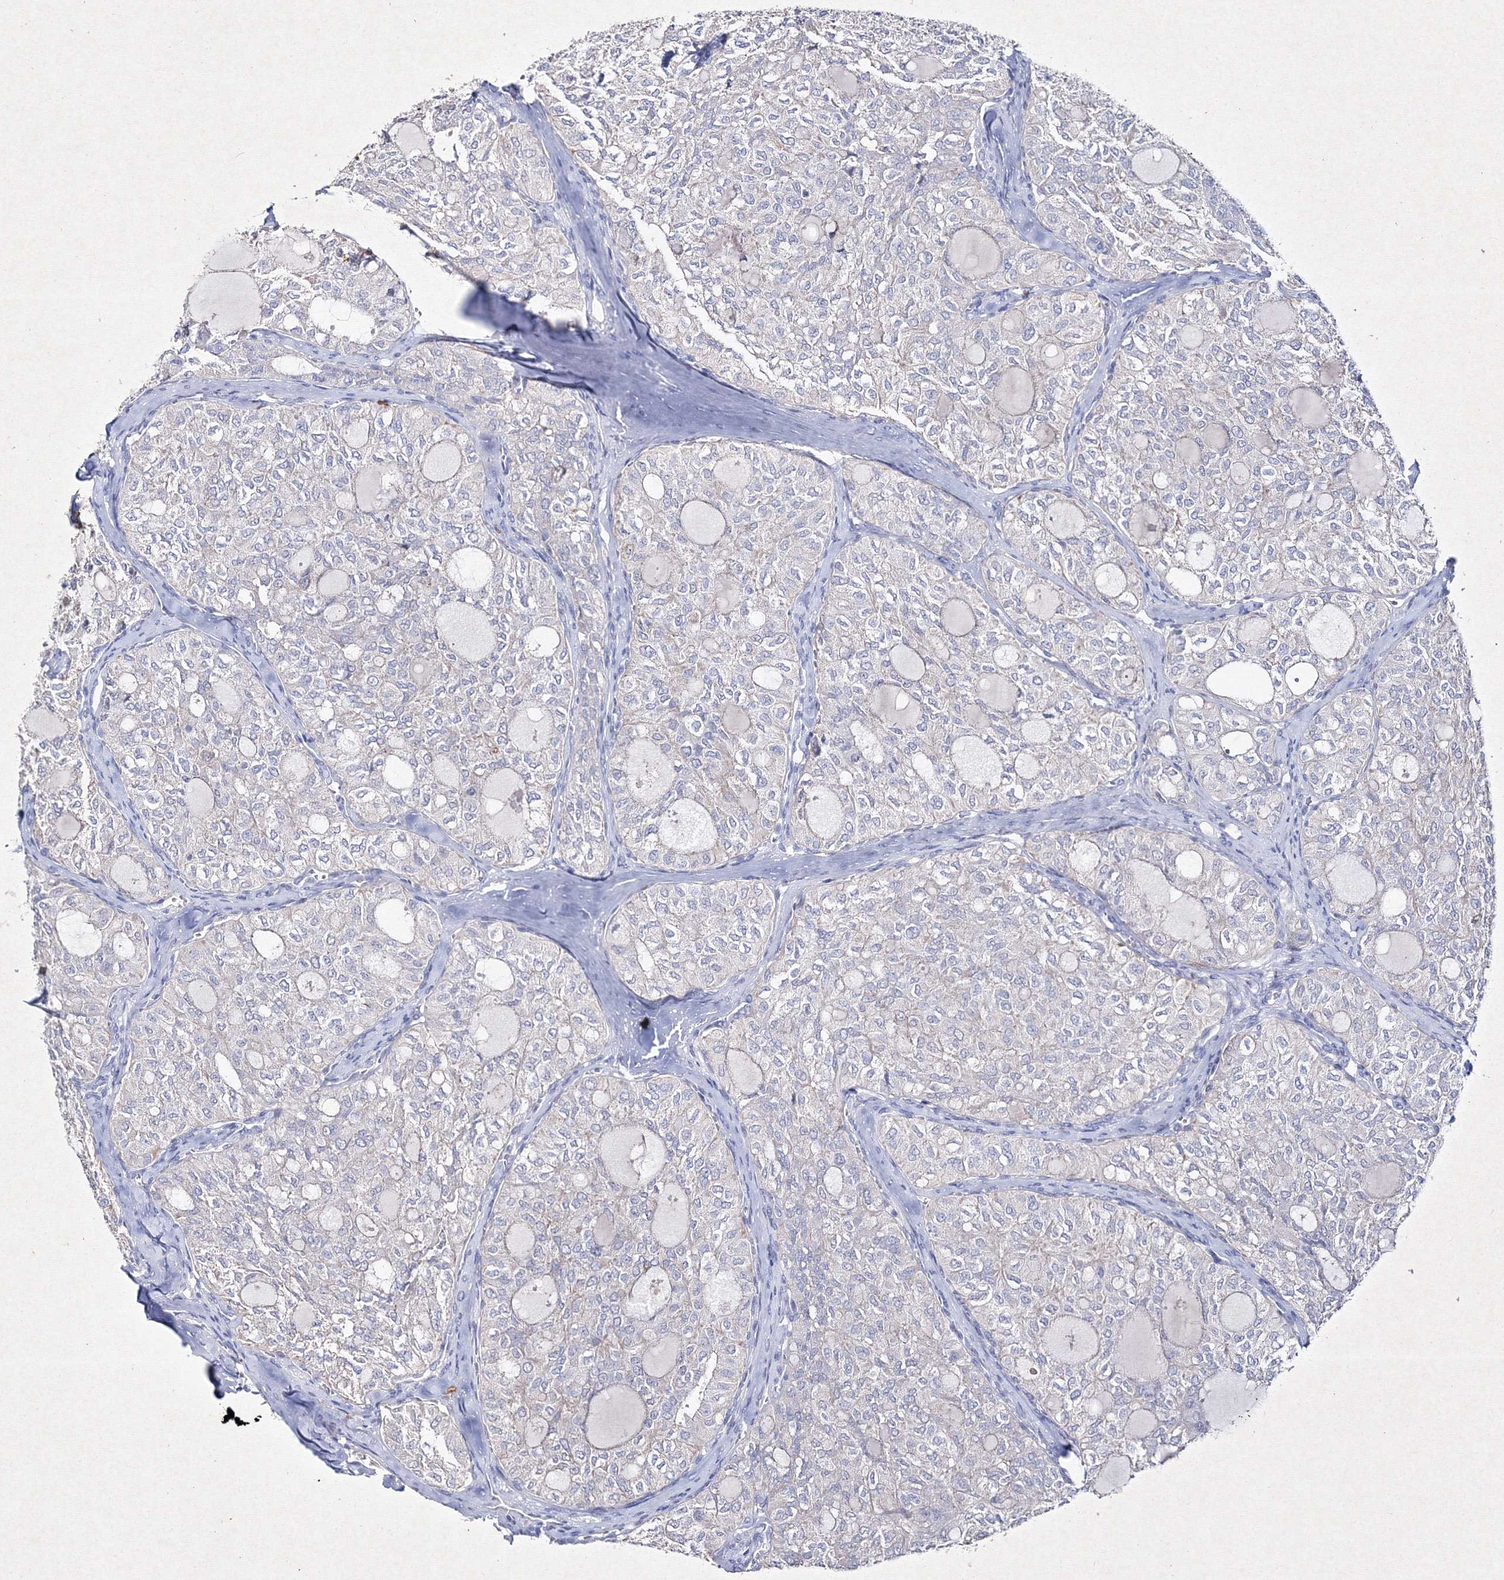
{"staining": {"intensity": "negative", "quantity": "none", "location": "none"}, "tissue": "thyroid cancer", "cell_type": "Tumor cells", "image_type": "cancer", "snomed": [{"axis": "morphology", "description": "Follicular adenoma carcinoma, NOS"}, {"axis": "topography", "description": "Thyroid gland"}], "caption": "A histopathology image of human thyroid cancer (follicular adenoma carcinoma) is negative for staining in tumor cells.", "gene": "SMIM29", "patient": {"sex": "male", "age": 75}}